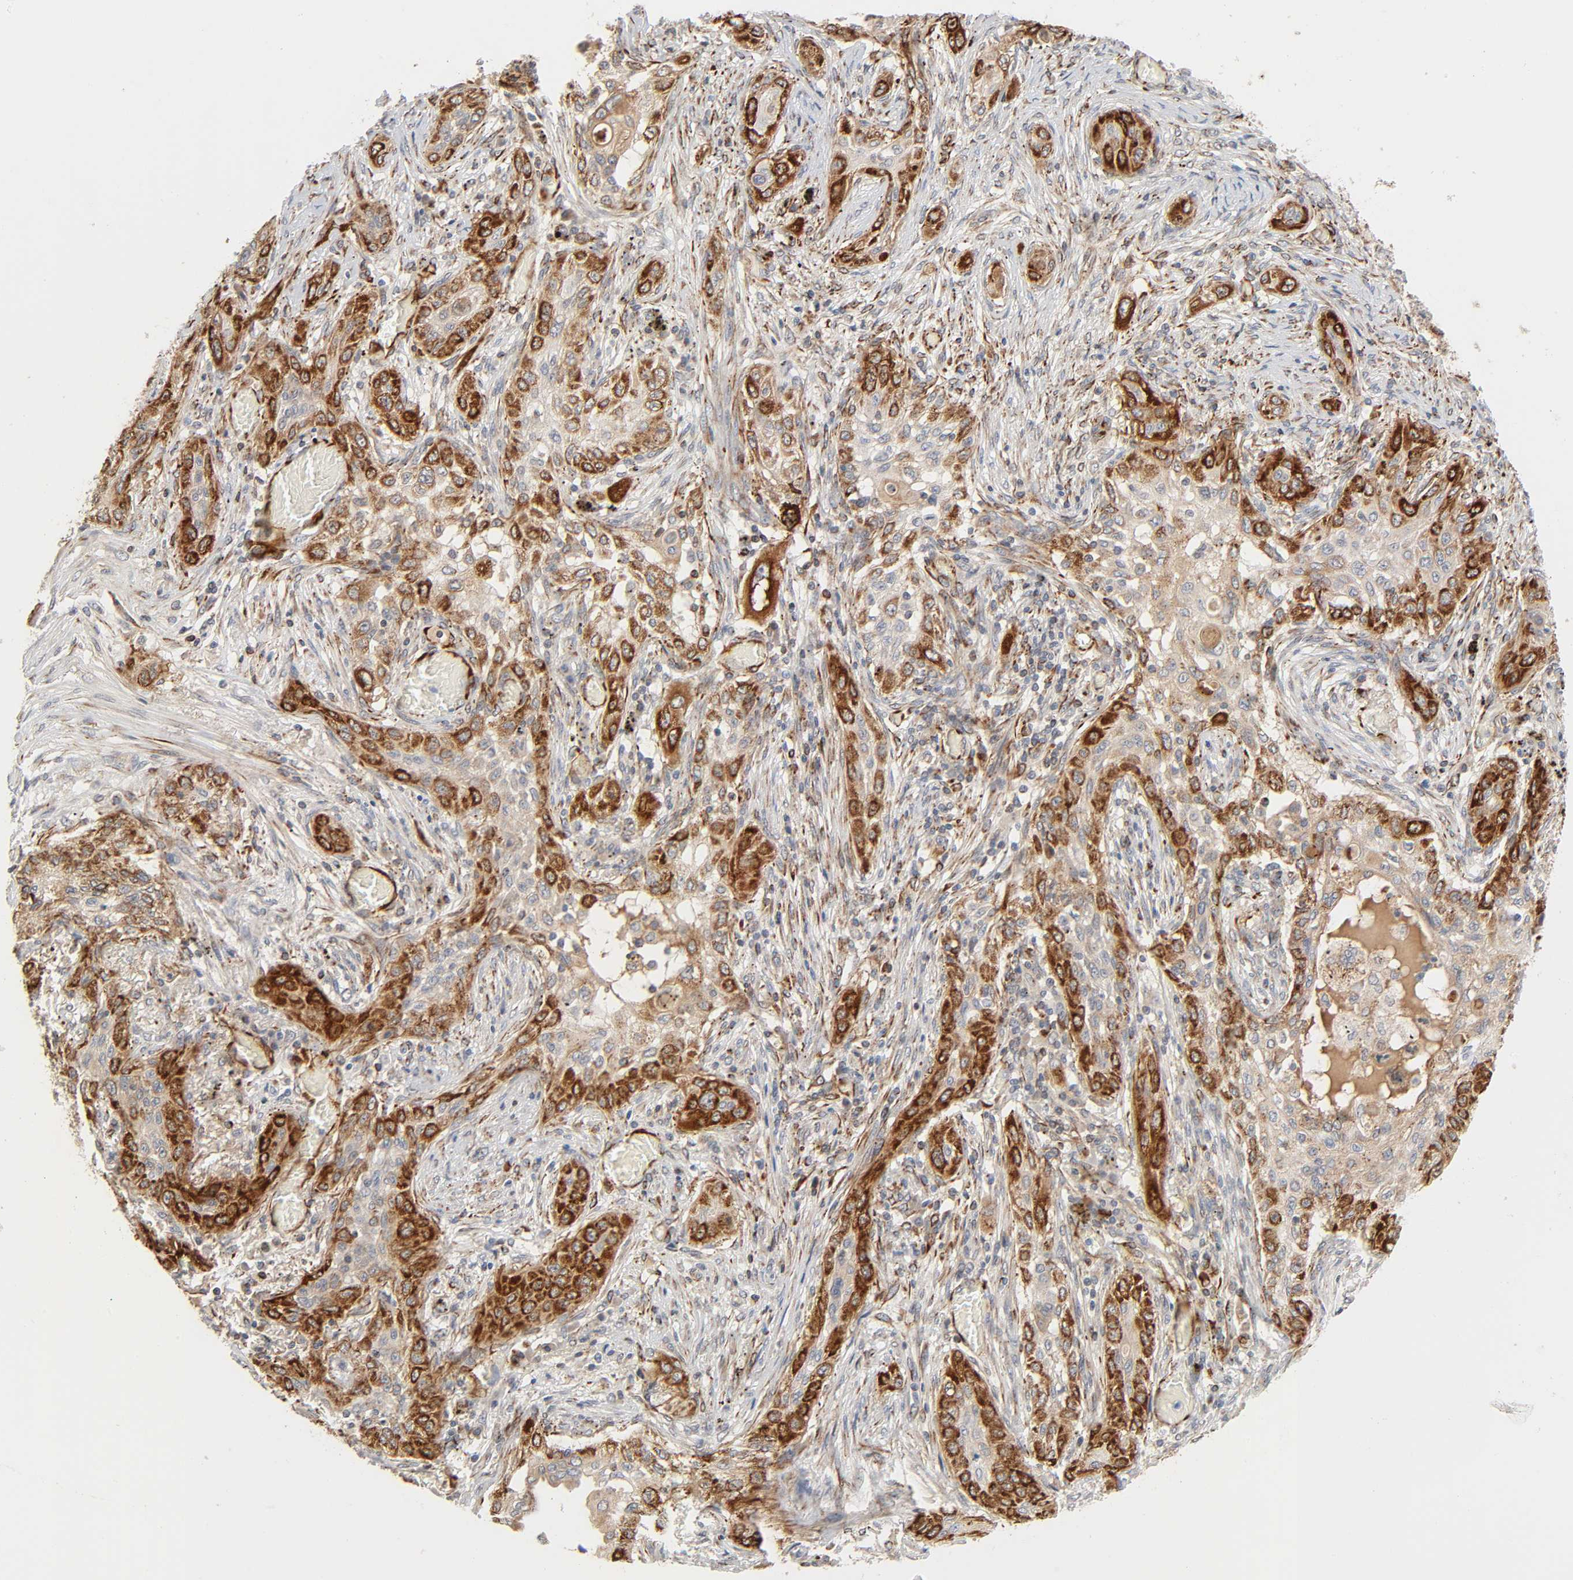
{"staining": {"intensity": "strong", "quantity": ">75%", "location": "cytoplasmic/membranous"}, "tissue": "lung cancer", "cell_type": "Tumor cells", "image_type": "cancer", "snomed": [{"axis": "morphology", "description": "Squamous cell carcinoma, NOS"}, {"axis": "topography", "description": "Lung"}], "caption": "About >75% of tumor cells in human squamous cell carcinoma (lung) reveal strong cytoplasmic/membranous protein staining as visualized by brown immunohistochemical staining.", "gene": "REEP6", "patient": {"sex": "female", "age": 47}}